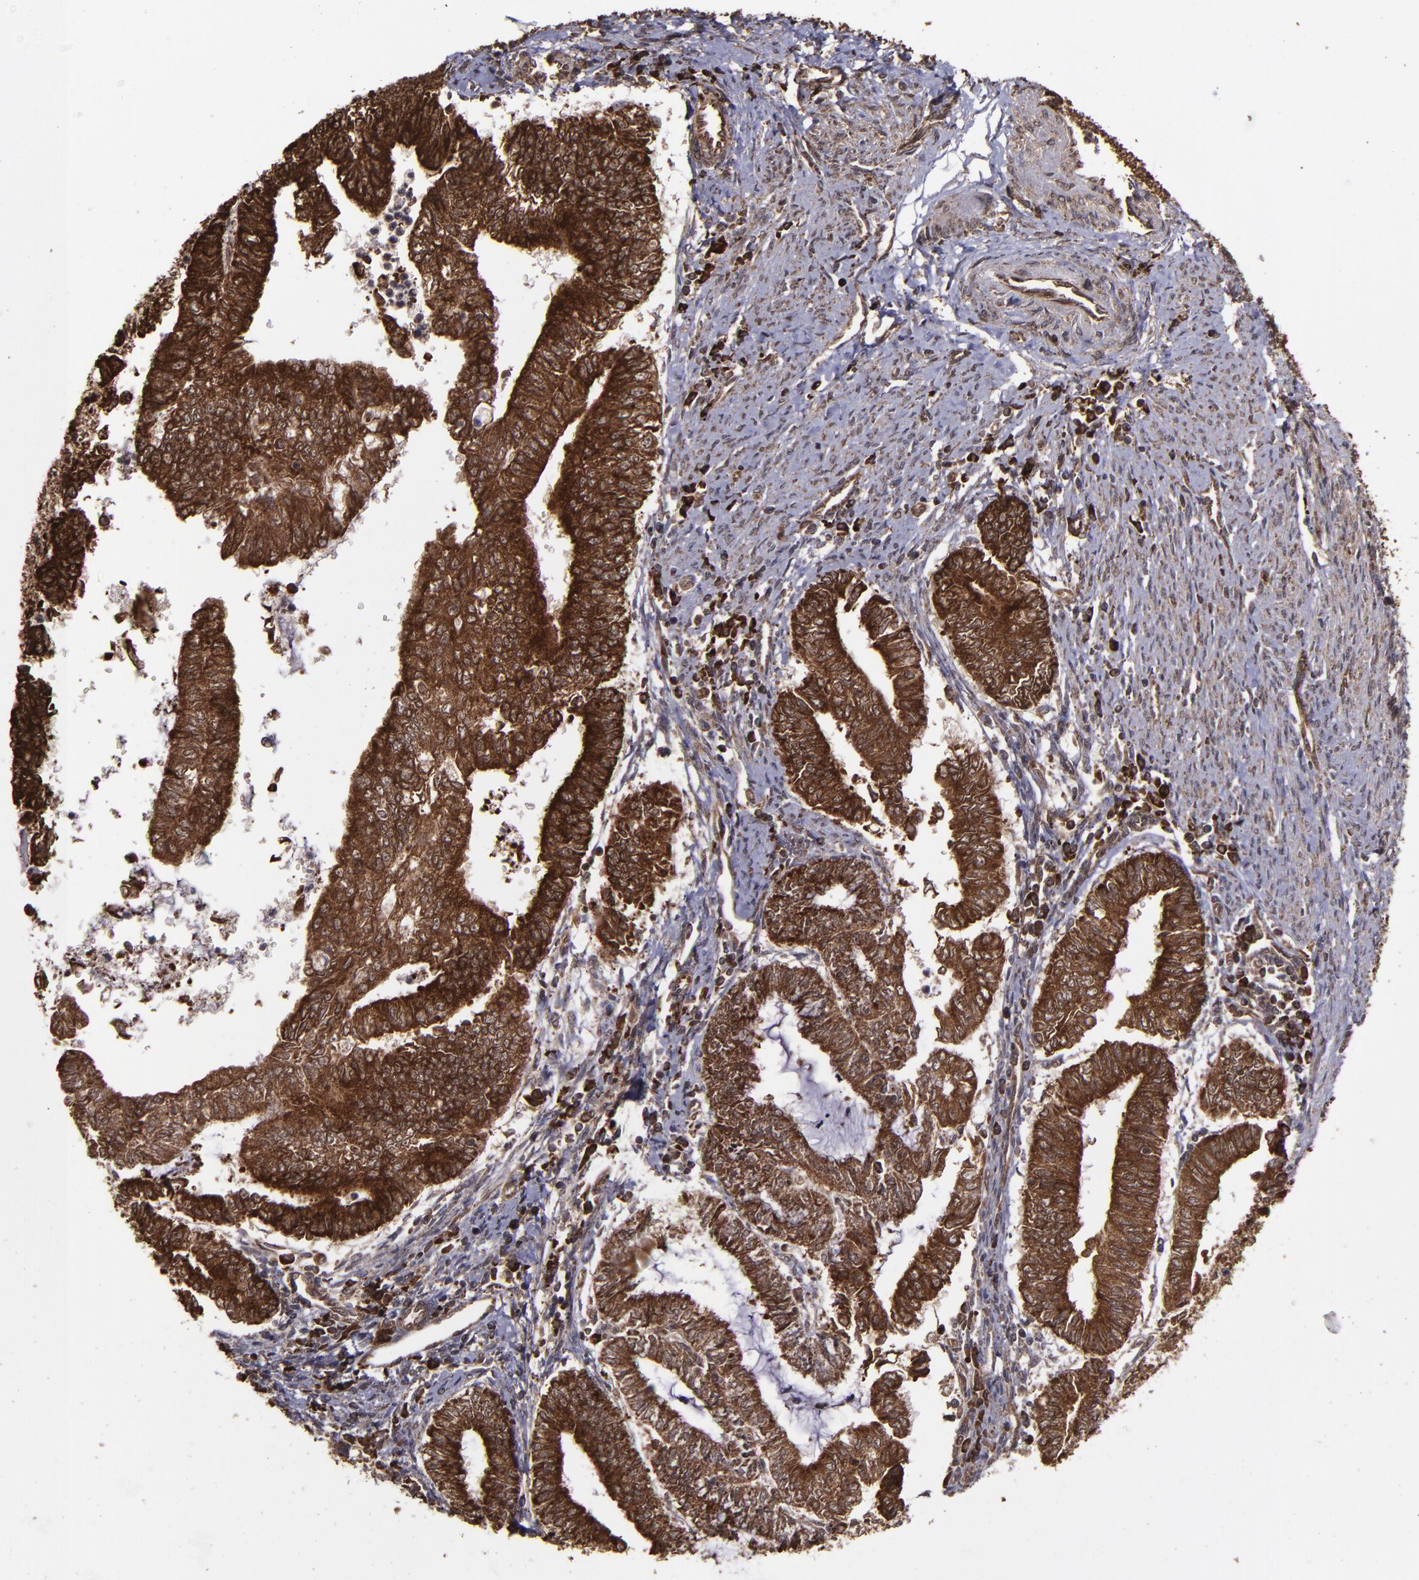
{"staining": {"intensity": "strong", "quantity": ">75%", "location": "cytoplasmic/membranous,nuclear"}, "tissue": "endometrial cancer", "cell_type": "Tumor cells", "image_type": "cancer", "snomed": [{"axis": "morphology", "description": "Adenocarcinoma, NOS"}, {"axis": "topography", "description": "Endometrium"}], "caption": "Immunohistochemistry of human endometrial cancer shows high levels of strong cytoplasmic/membranous and nuclear staining in about >75% of tumor cells.", "gene": "EIF4ENIF1", "patient": {"sex": "female", "age": 66}}